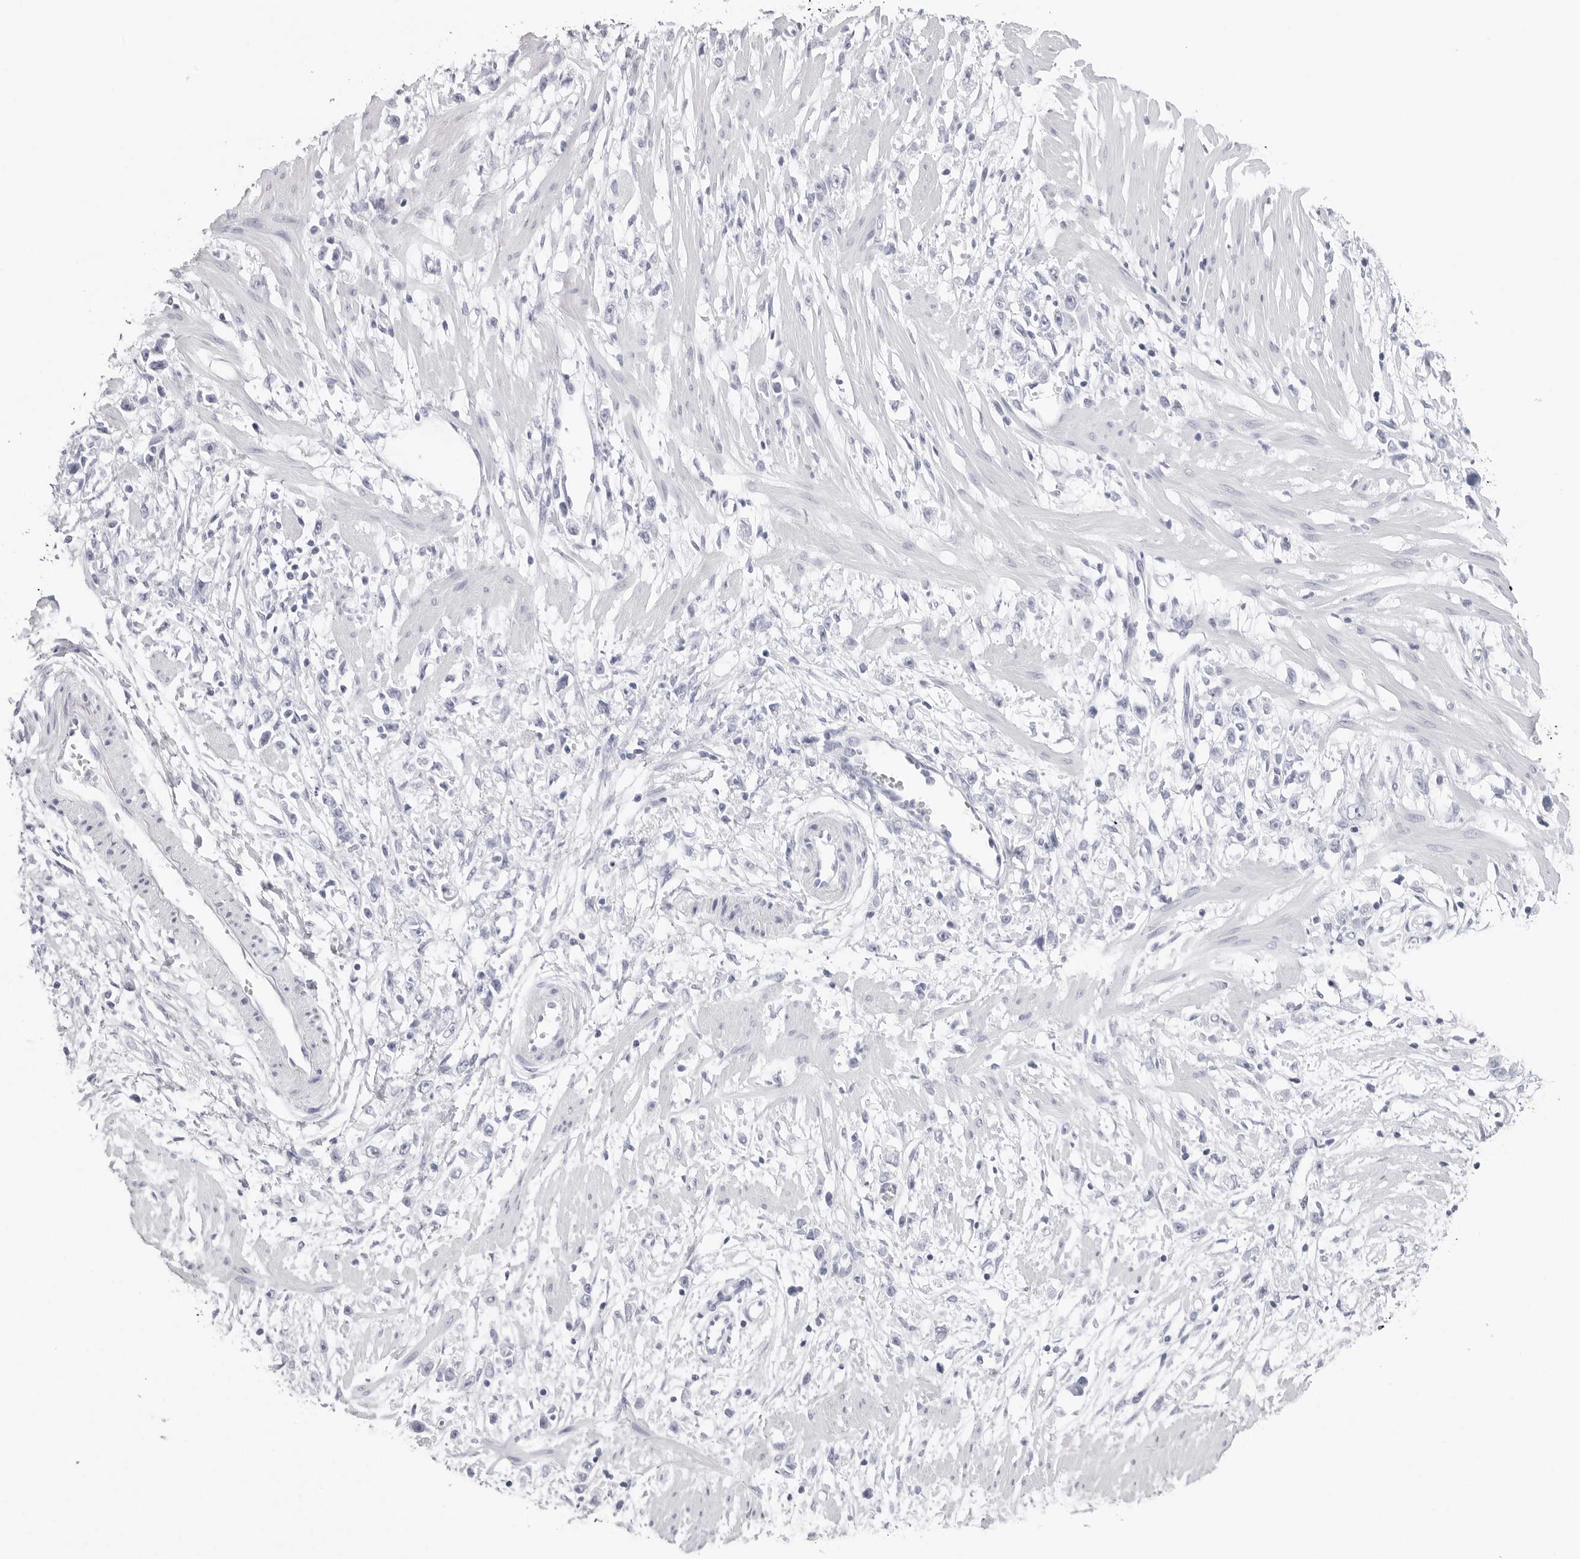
{"staining": {"intensity": "negative", "quantity": "none", "location": "none"}, "tissue": "stomach cancer", "cell_type": "Tumor cells", "image_type": "cancer", "snomed": [{"axis": "morphology", "description": "Adenocarcinoma, NOS"}, {"axis": "topography", "description": "Stomach"}], "caption": "DAB (3,3'-diaminobenzidine) immunohistochemical staining of human stomach cancer (adenocarcinoma) reveals no significant positivity in tumor cells.", "gene": "CST2", "patient": {"sex": "female", "age": 59}}